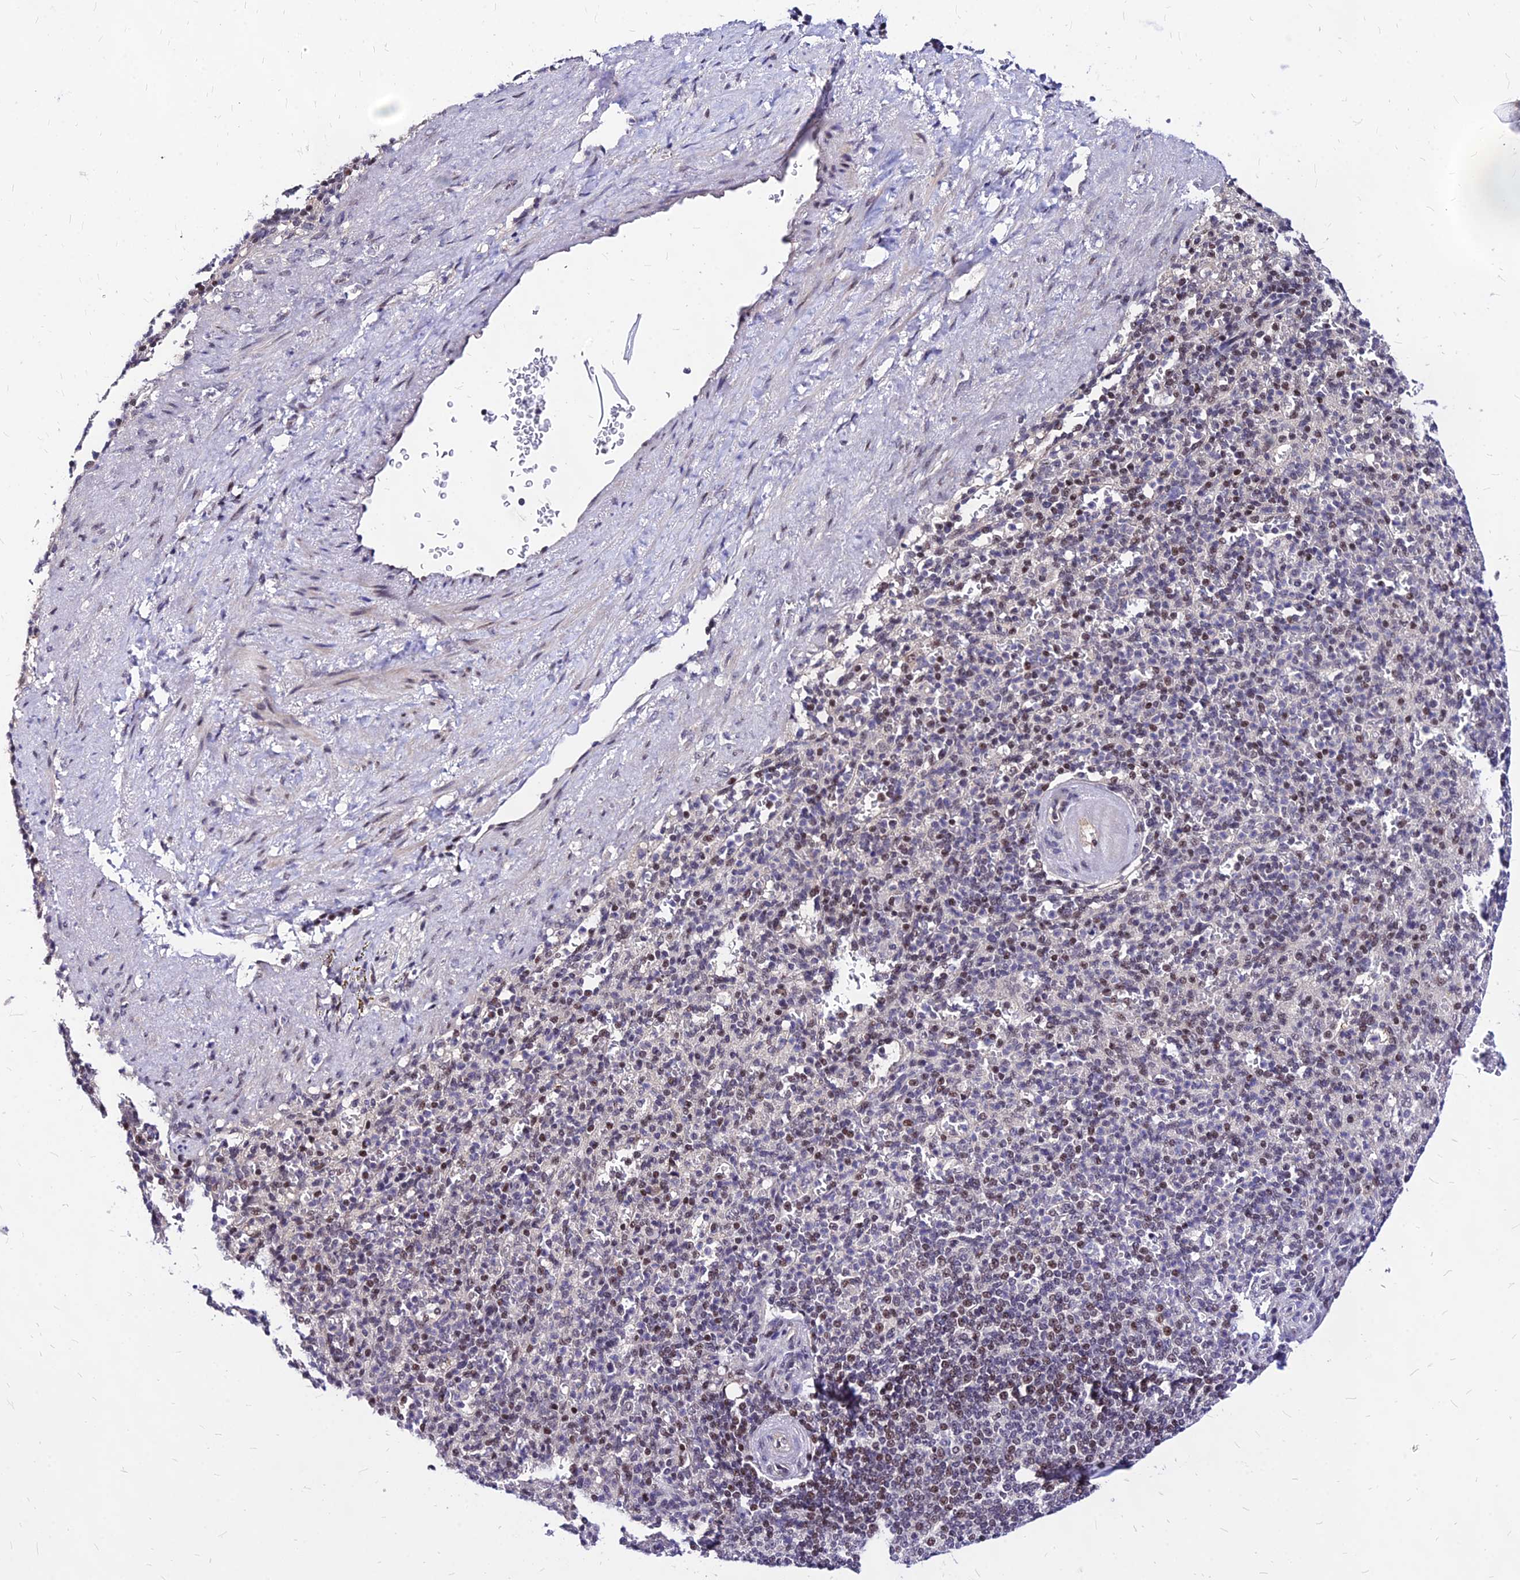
{"staining": {"intensity": "moderate", "quantity": "<25%", "location": "nuclear"}, "tissue": "spleen", "cell_type": "Cells in red pulp", "image_type": "normal", "snomed": [{"axis": "morphology", "description": "Normal tissue, NOS"}, {"axis": "topography", "description": "Spleen"}], "caption": "Immunohistochemistry (IHC) (DAB) staining of normal spleen shows moderate nuclear protein expression in about <25% of cells in red pulp.", "gene": "DDX55", "patient": {"sex": "female", "age": 74}}